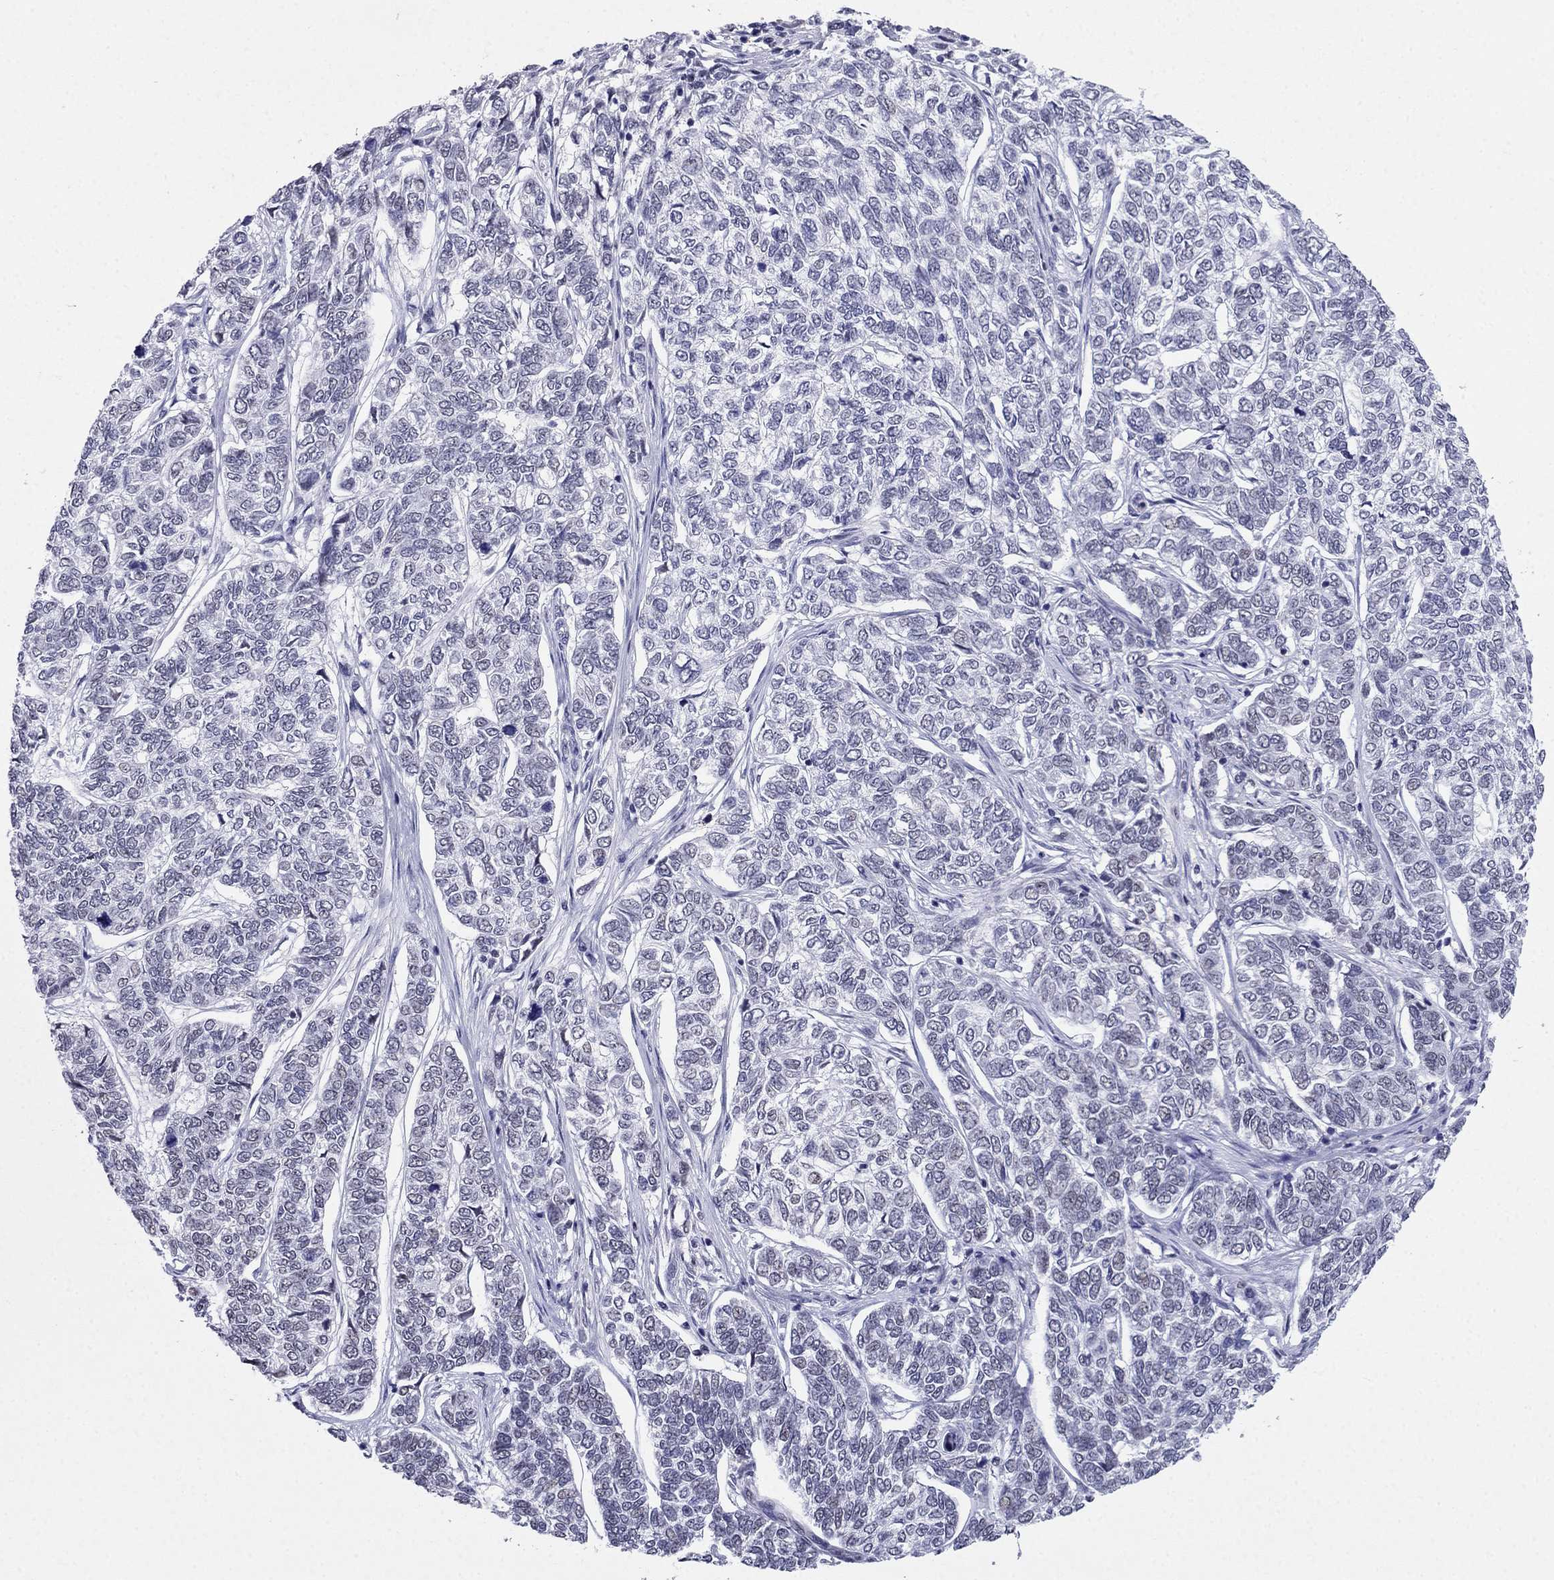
{"staining": {"intensity": "negative", "quantity": "none", "location": "none"}, "tissue": "skin cancer", "cell_type": "Tumor cells", "image_type": "cancer", "snomed": [{"axis": "morphology", "description": "Basal cell carcinoma"}, {"axis": "topography", "description": "Skin"}], "caption": "High power microscopy photomicrograph of an immunohistochemistry histopathology image of skin cancer, revealing no significant staining in tumor cells. Brightfield microscopy of immunohistochemistry stained with DAB (3,3'-diaminobenzidine) (brown) and hematoxylin (blue), captured at high magnification.", "gene": "PPM1G", "patient": {"sex": "female", "age": 65}}